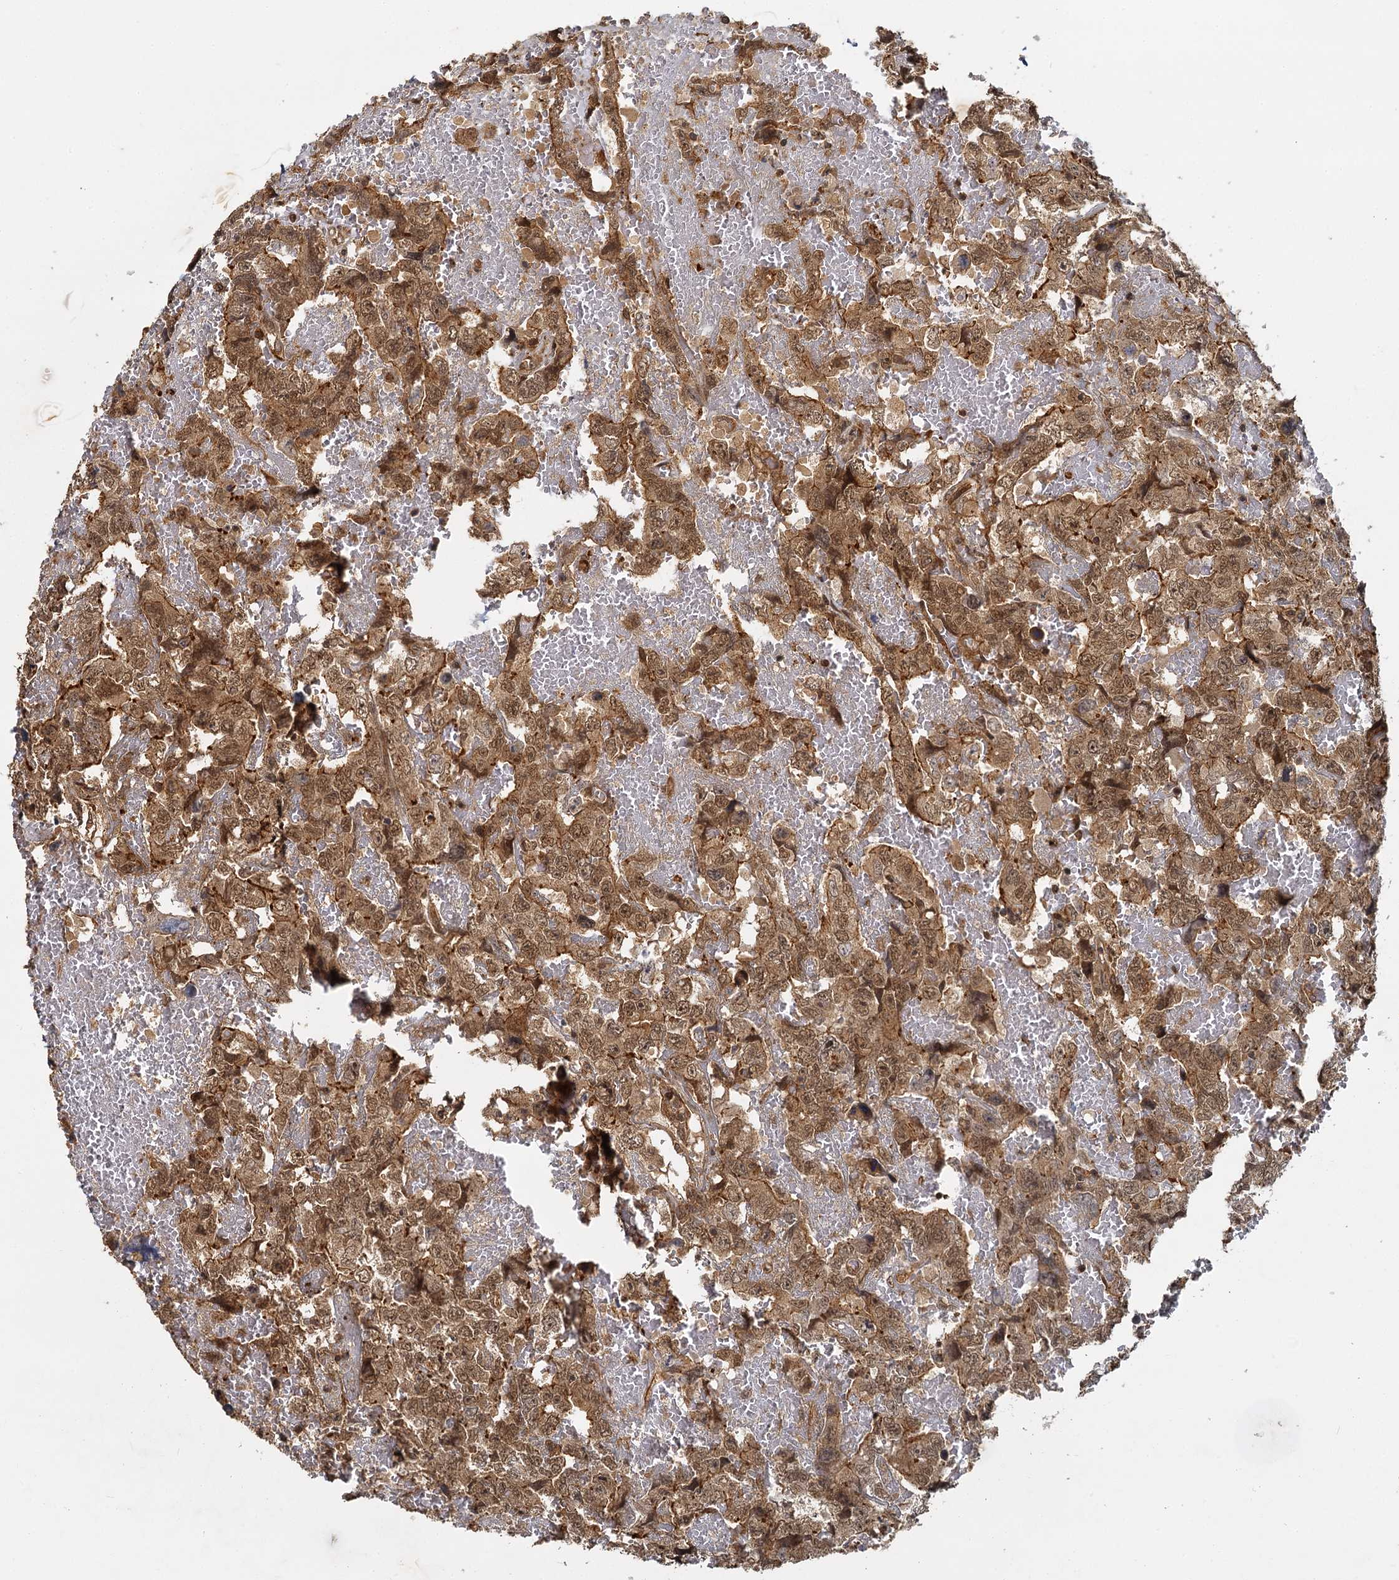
{"staining": {"intensity": "strong", "quantity": ">75%", "location": "cytoplasmic/membranous,nuclear"}, "tissue": "testis cancer", "cell_type": "Tumor cells", "image_type": "cancer", "snomed": [{"axis": "morphology", "description": "Carcinoma, Embryonal, NOS"}, {"axis": "topography", "description": "Testis"}], "caption": "Human testis embryonal carcinoma stained with a brown dye demonstrates strong cytoplasmic/membranous and nuclear positive positivity in about >75% of tumor cells.", "gene": "ZNF549", "patient": {"sex": "male", "age": 45}}